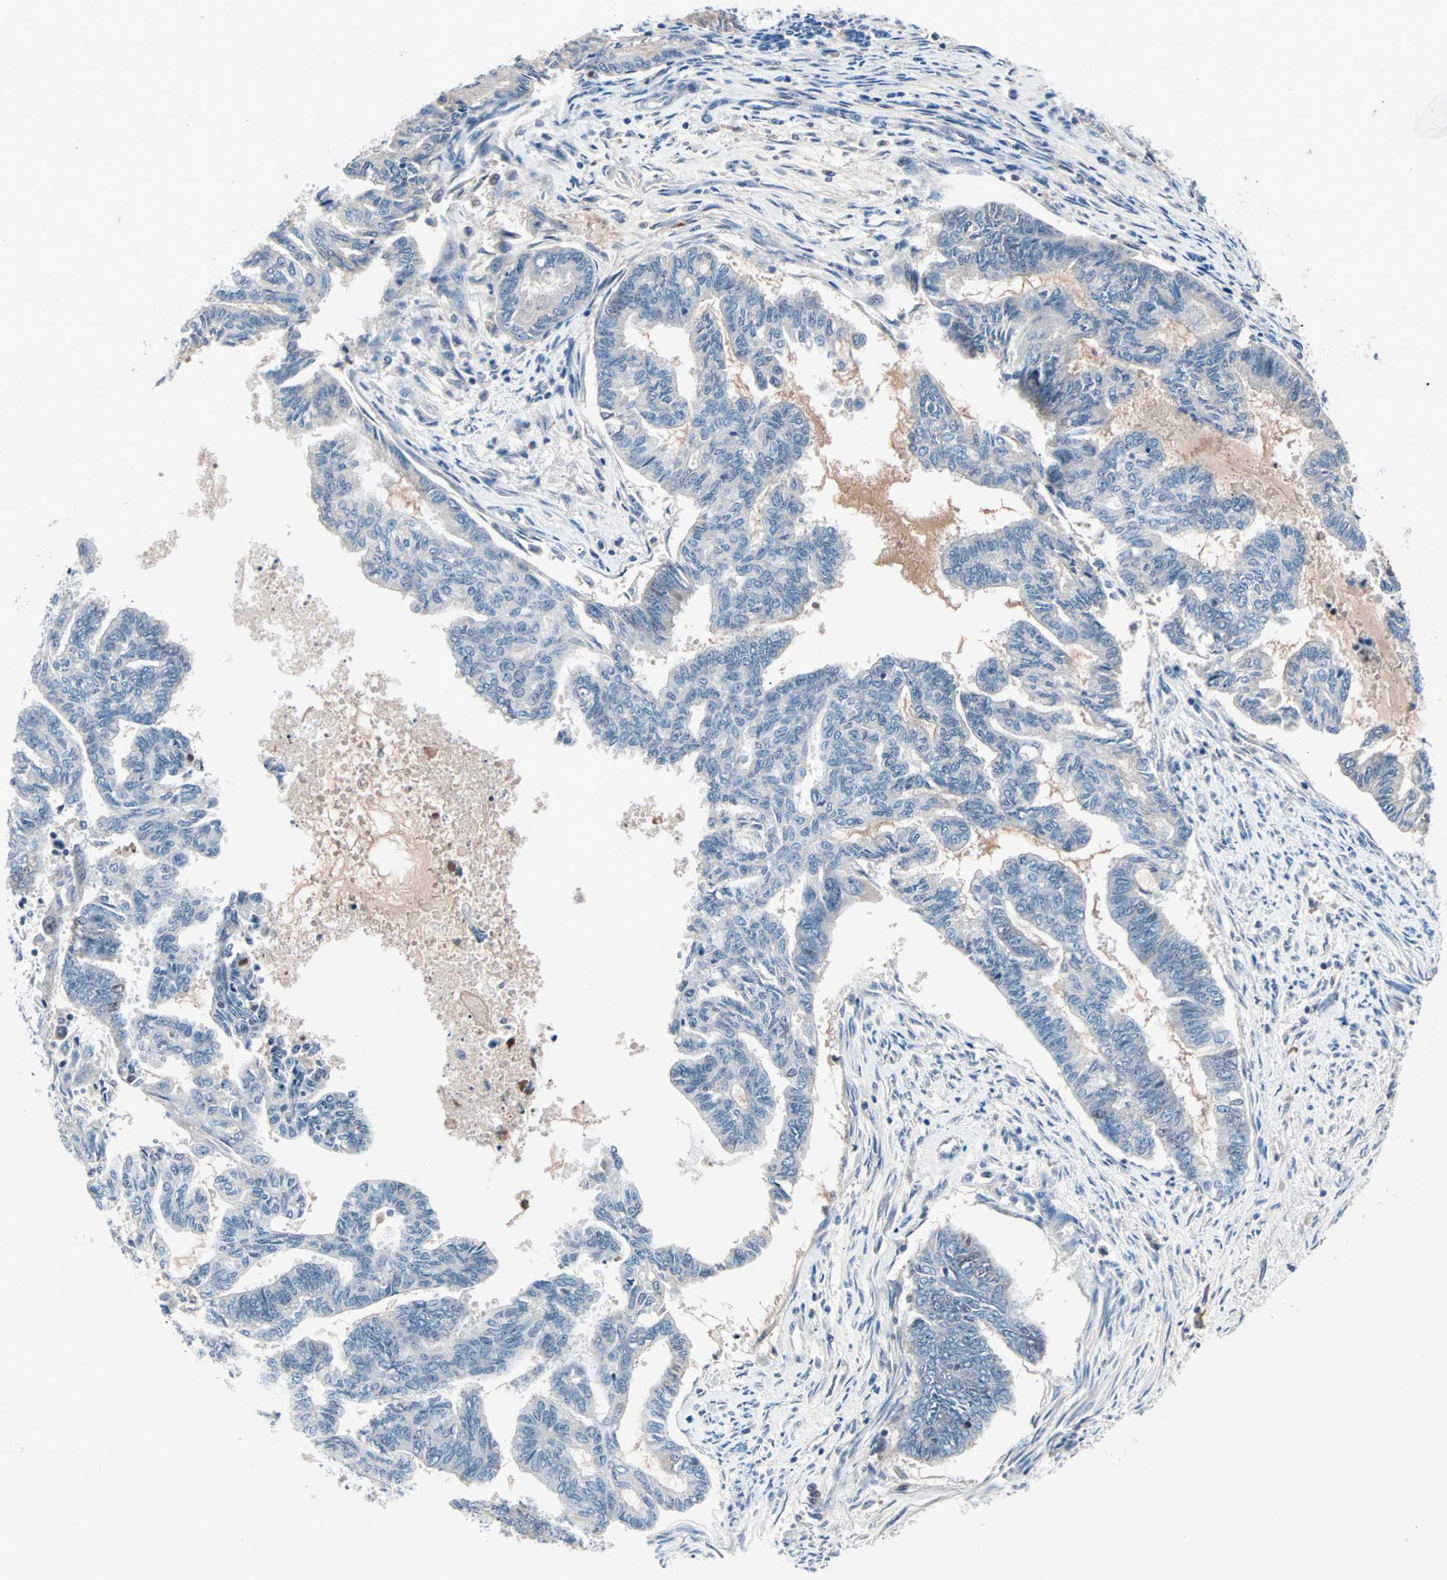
{"staining": {"intensity": "negative", "quantity": "none", "location": "none"}, "tissue": "endometrial cancer", "cell_type": "Tumor cells", "image_type": "cancer", "snomed": [{"axis": "morphology", "description": "Adenocarcinoma, NOS"}, {"axis": "topography", "description": "Endometrium"}], "caption": "A photomicrograph of human adenocarcinoma (endometrial) is negative for staining in tumor cells.", "gene": "CCNE2", "patient": {"sex": "female", "age": 86}}